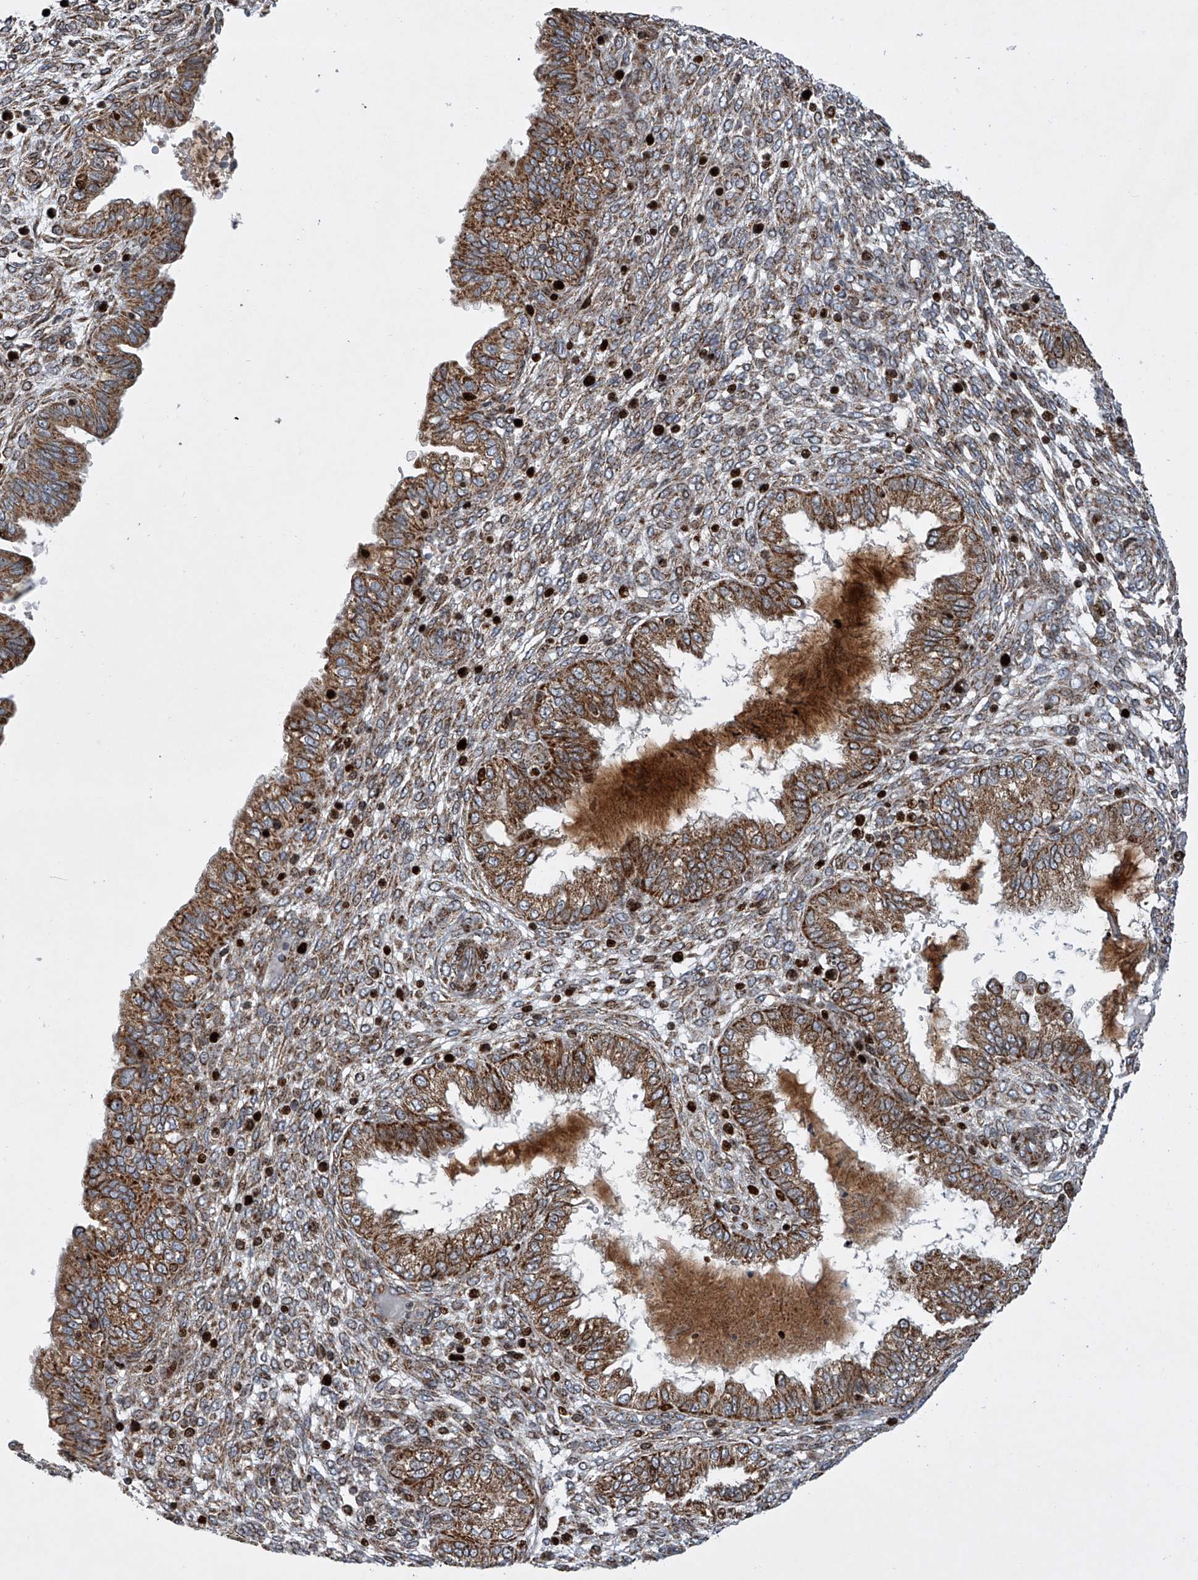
{"staining": {"intensity": "moderate", "quantity": "25%-75%", "location": "cytoplasmic/membranous"}, "tissue": "endometrium", "cell_type": "Cells in endometrial stroma", "image_type": "normal", "snomed": [{"axis": "morphology", "description": "Normal tissue, NOS"}, {"axis": "topography", "description": "Endometrium"}], "caption": "IHC of normal endometrium displays medium levels of moderate cytoplasmic/membranous staining in about 25%-75% of cells in endometrial stroma.", "gene": "STRADA", "patient": {"sex": "female", "age": 33}}